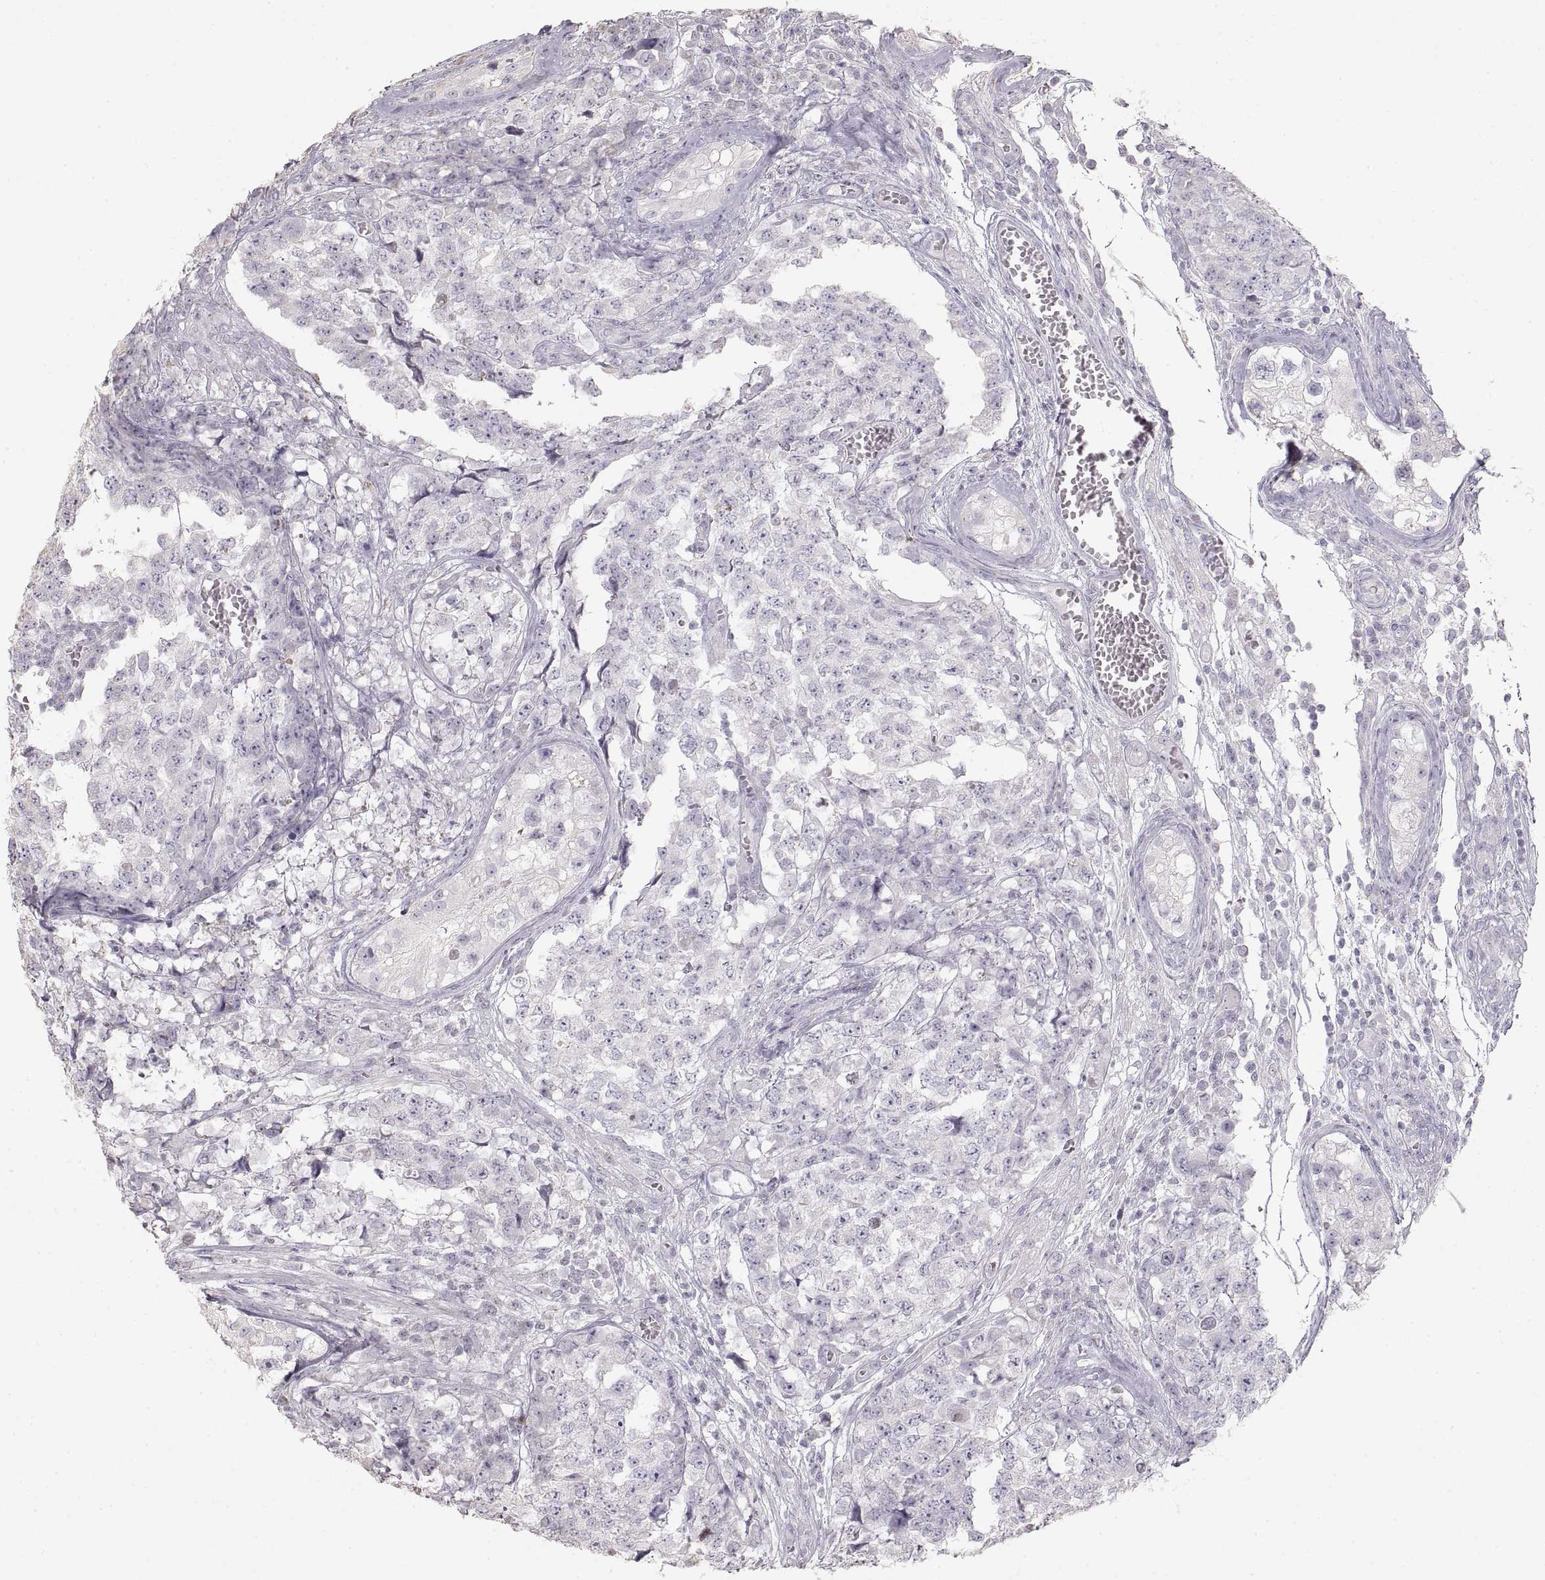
{"staining": {"intensity": "negative", "quantity": "none", "location": "none"}, "tissue": "testis cancer", "cell_type": "Tumor cells", "image_type": "cancer", "snomed": [{"axis": "morphology", "description": "Carcinoma, Embryonal, NOS"}, {"axis": "topography", "description": "Testis"}], "caption": "Photomicrograph shows no protein positivity in tumor cells of testis cancer tissue.", "gene": "ZP3", "patient": {"sex": "male", "age": 23}}